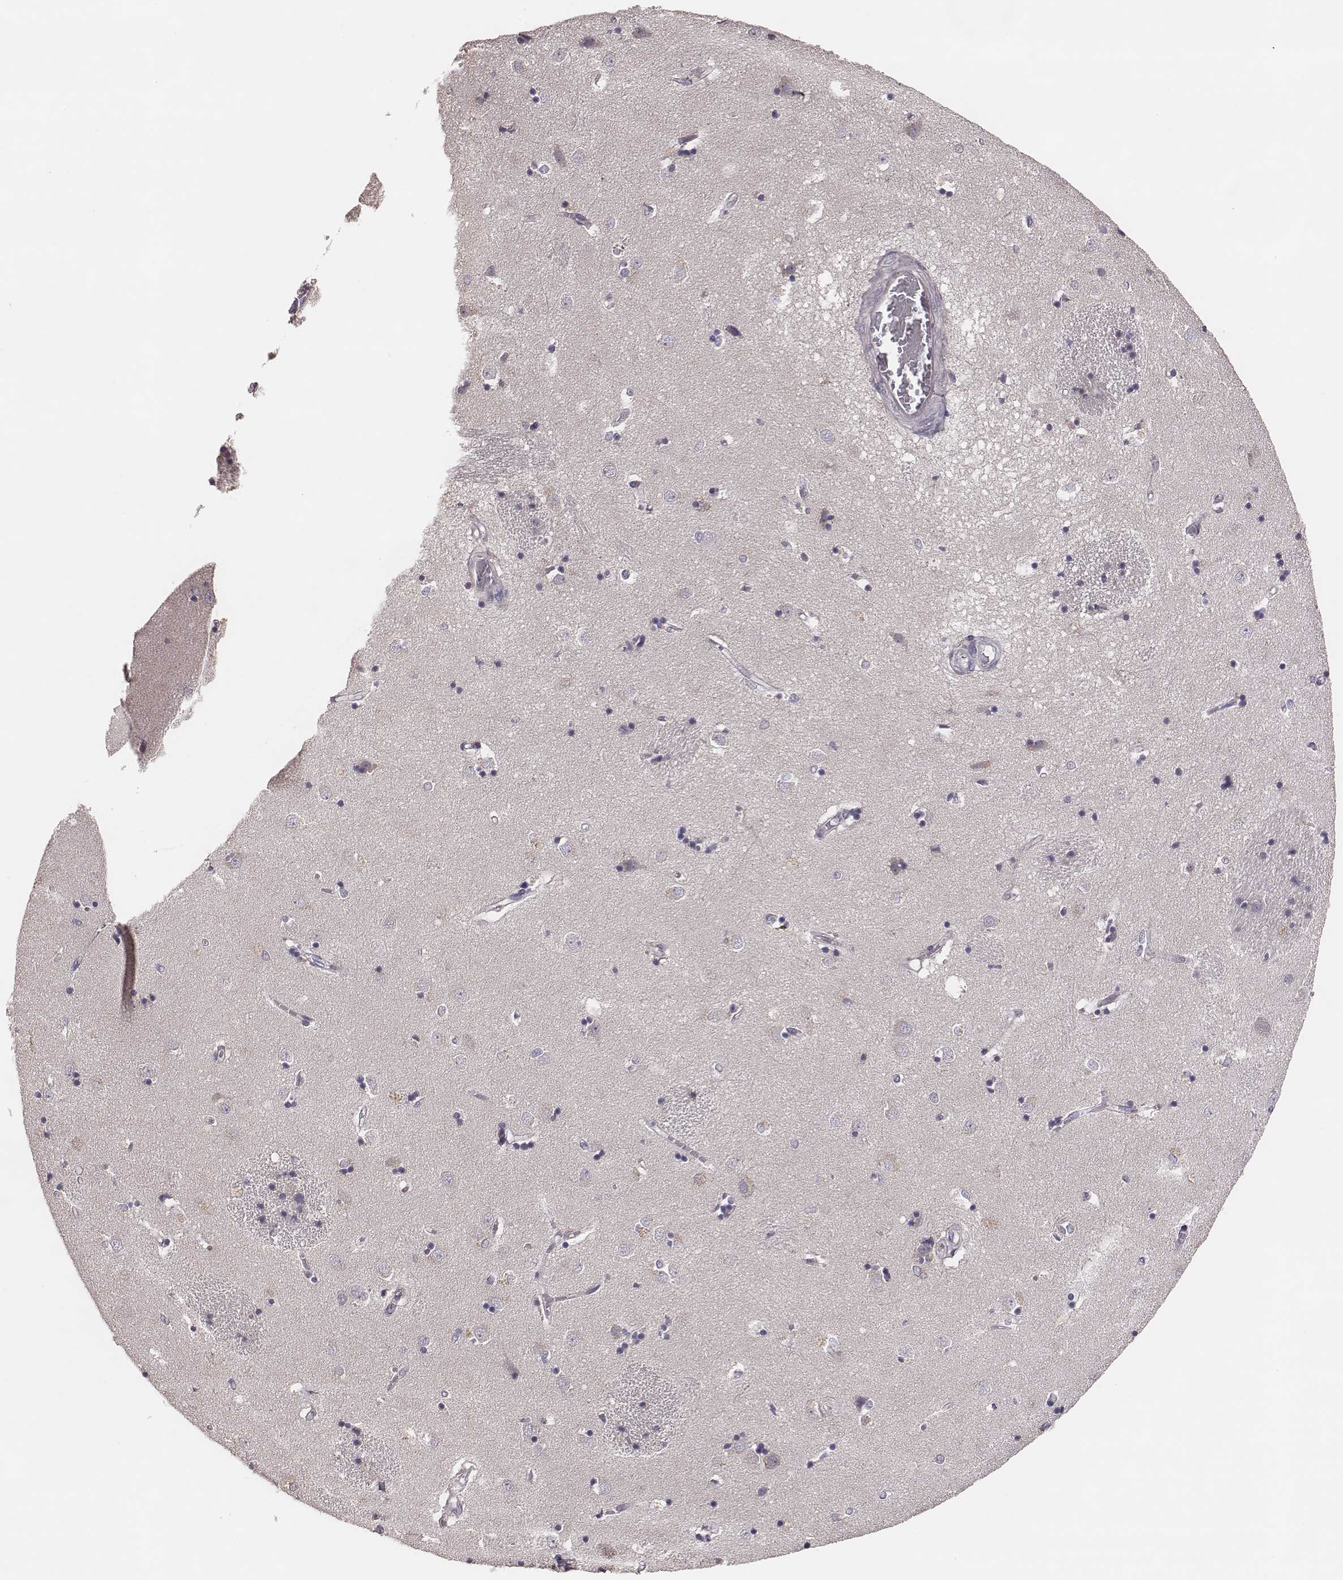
{"staining": {"intensity": "negative", "quantity": "none", "location": "none"}, "tissue": "caudate", "cell_type": "Glial cells", "image_type": "normal", "snomed": [{"axis": "morphology", "description": "Normal tissue, NOS"}, {"axis": "topography", "description": "Lateral ventricle wall"}], "caption": "There is no significant expression in glial cells of caudate. The staining was performed using DAB (3,3'-diaminobenzidine) to visualize the protein expression in brown, while the nuclei were stained in blue with hematoxylin (Magnification: 20x).", "gene": "HAVCR1", "patient": {"sex": "male", "age": 54}}